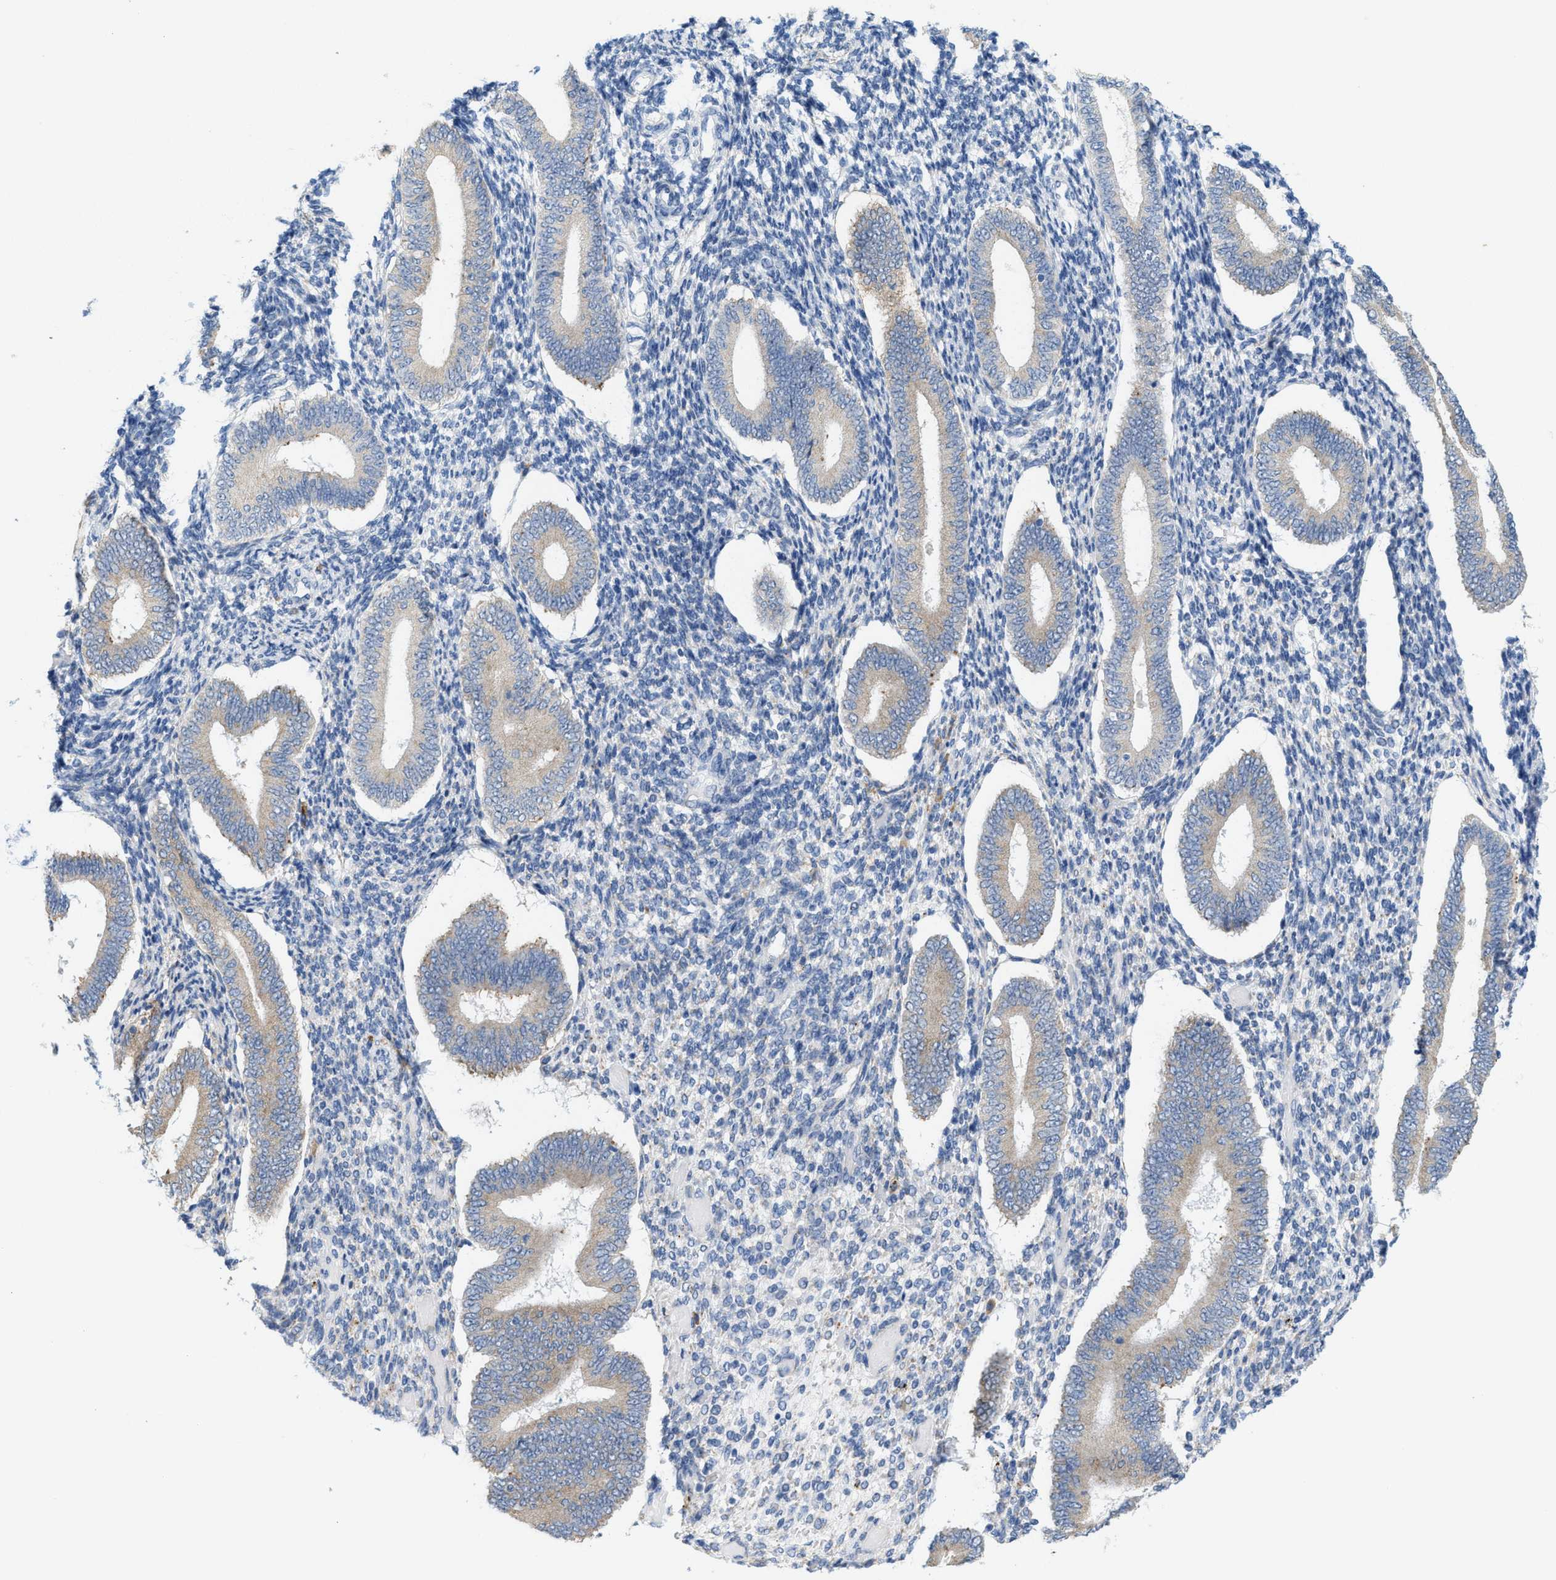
{"staining": {"intensity": "negative", "quantity": "none", "location": "none"}, "tissue": "endometrium", "cell_type": "Cells in endometrial stroma", "image_type": "normal", "snomed": [{"axis": "morphology", "description": "Normal tissue, NOS"}, {"axis": "topography", "description": "Endometrium"}], "caption": "High power microscopy histopathology image of an IHC photomicrograph of unremarkable endometrium, revealing no significant staining in cells in endometrial stroma.", "gene": "KIFC3", "patient": {"sex": "female", "age": 42}}